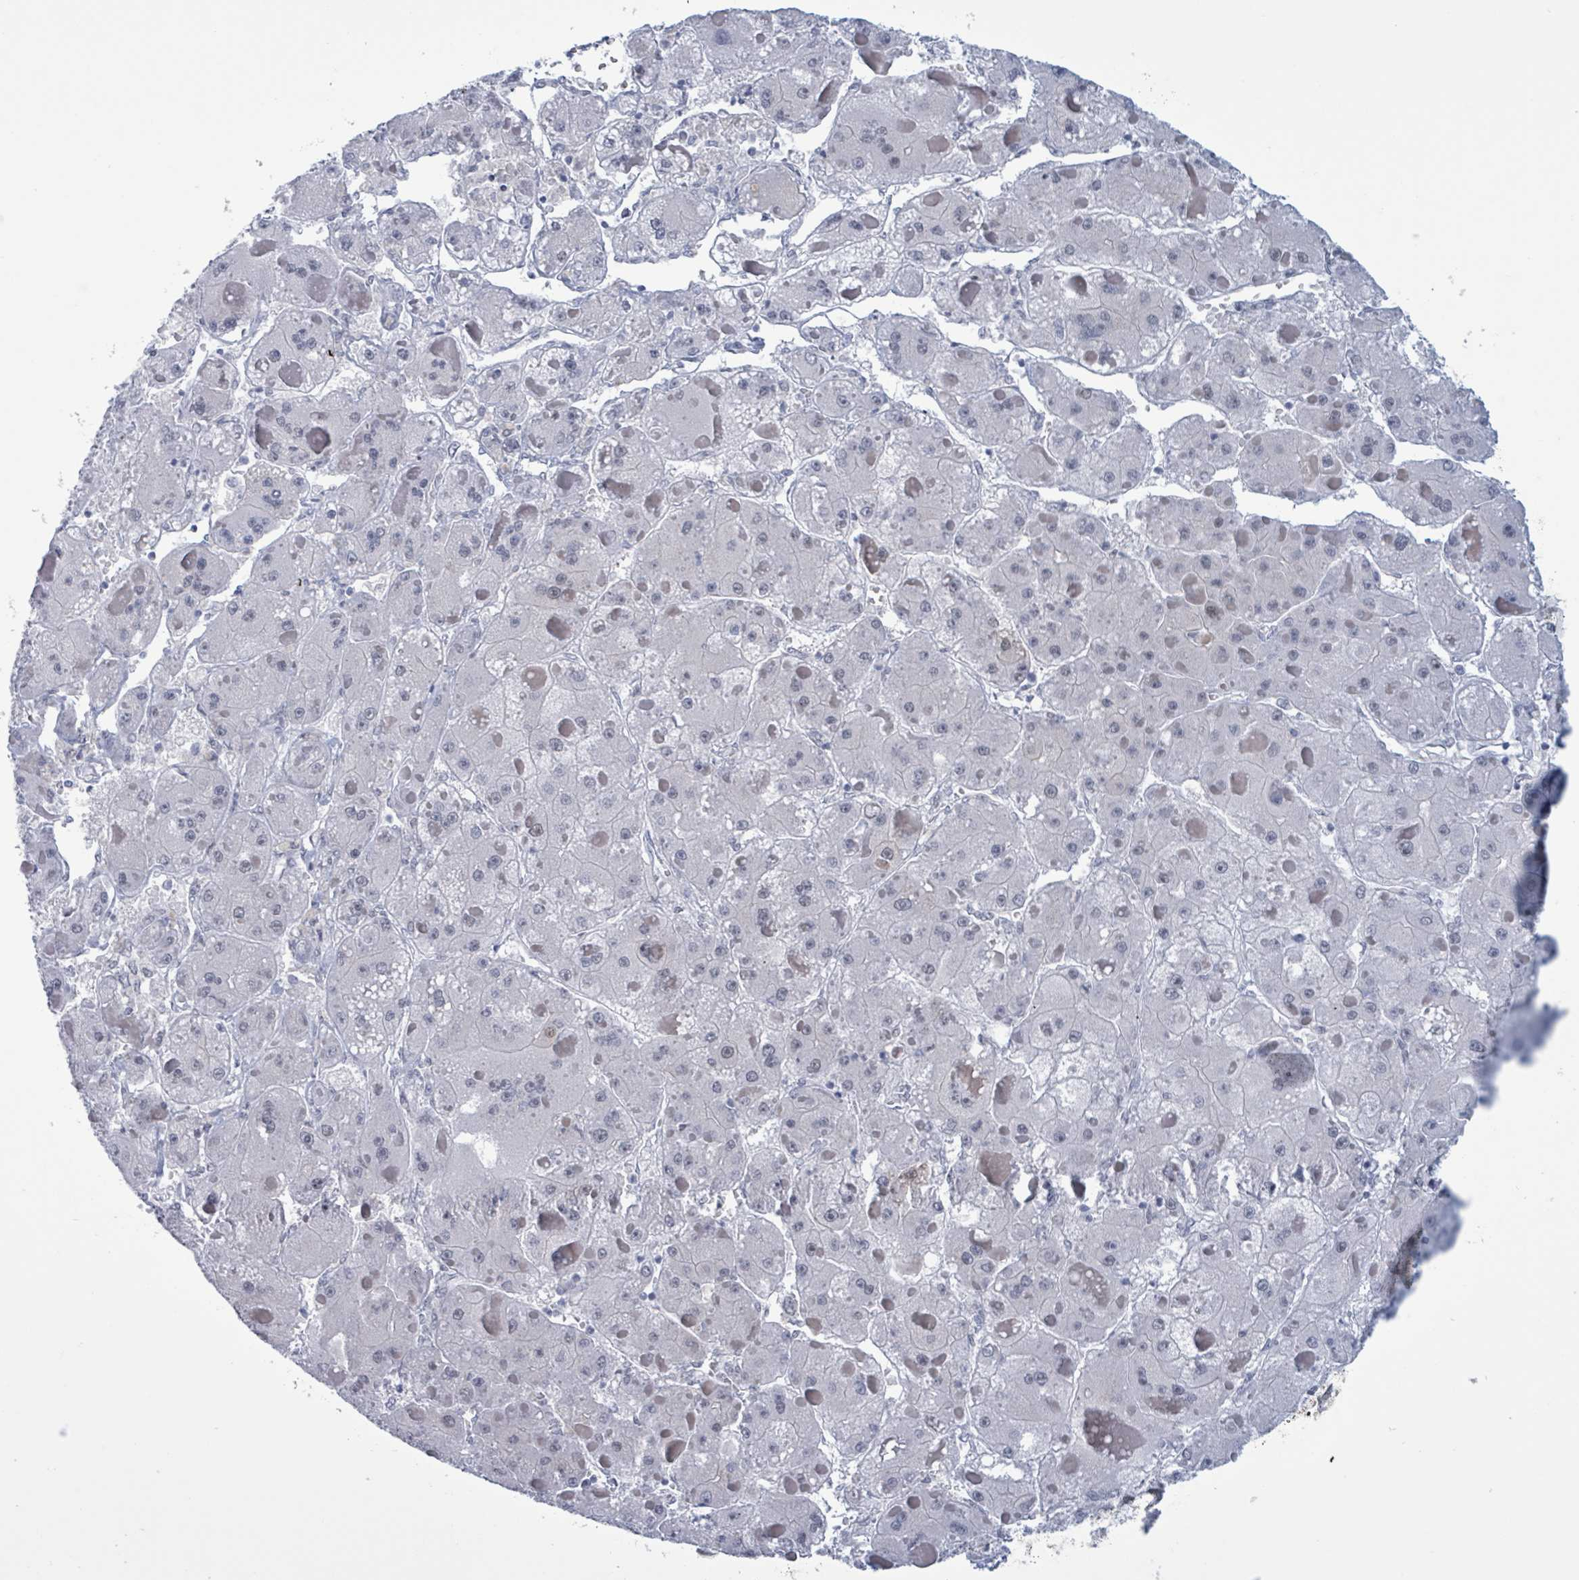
{"staining": {"intensity": "negative", "quantity": "none", "location": "none"}, "tissue": "liver cancer", "cell_type": "Tumor cells", "image_type": "cancer", "snomed": [{"axis": "morphology", "description": "Carcinoma, Hepatocellular, NOS"}, {"axis": "topography", "description": "Liver"}], "caption": "IHC photomicrograph of liver hepatocellular carcinoma stained for a protein (brown), which exhibits no staining in tumor cells.", "gene": "CT45A5", "patient": {"sex": "female", "age": 73}}